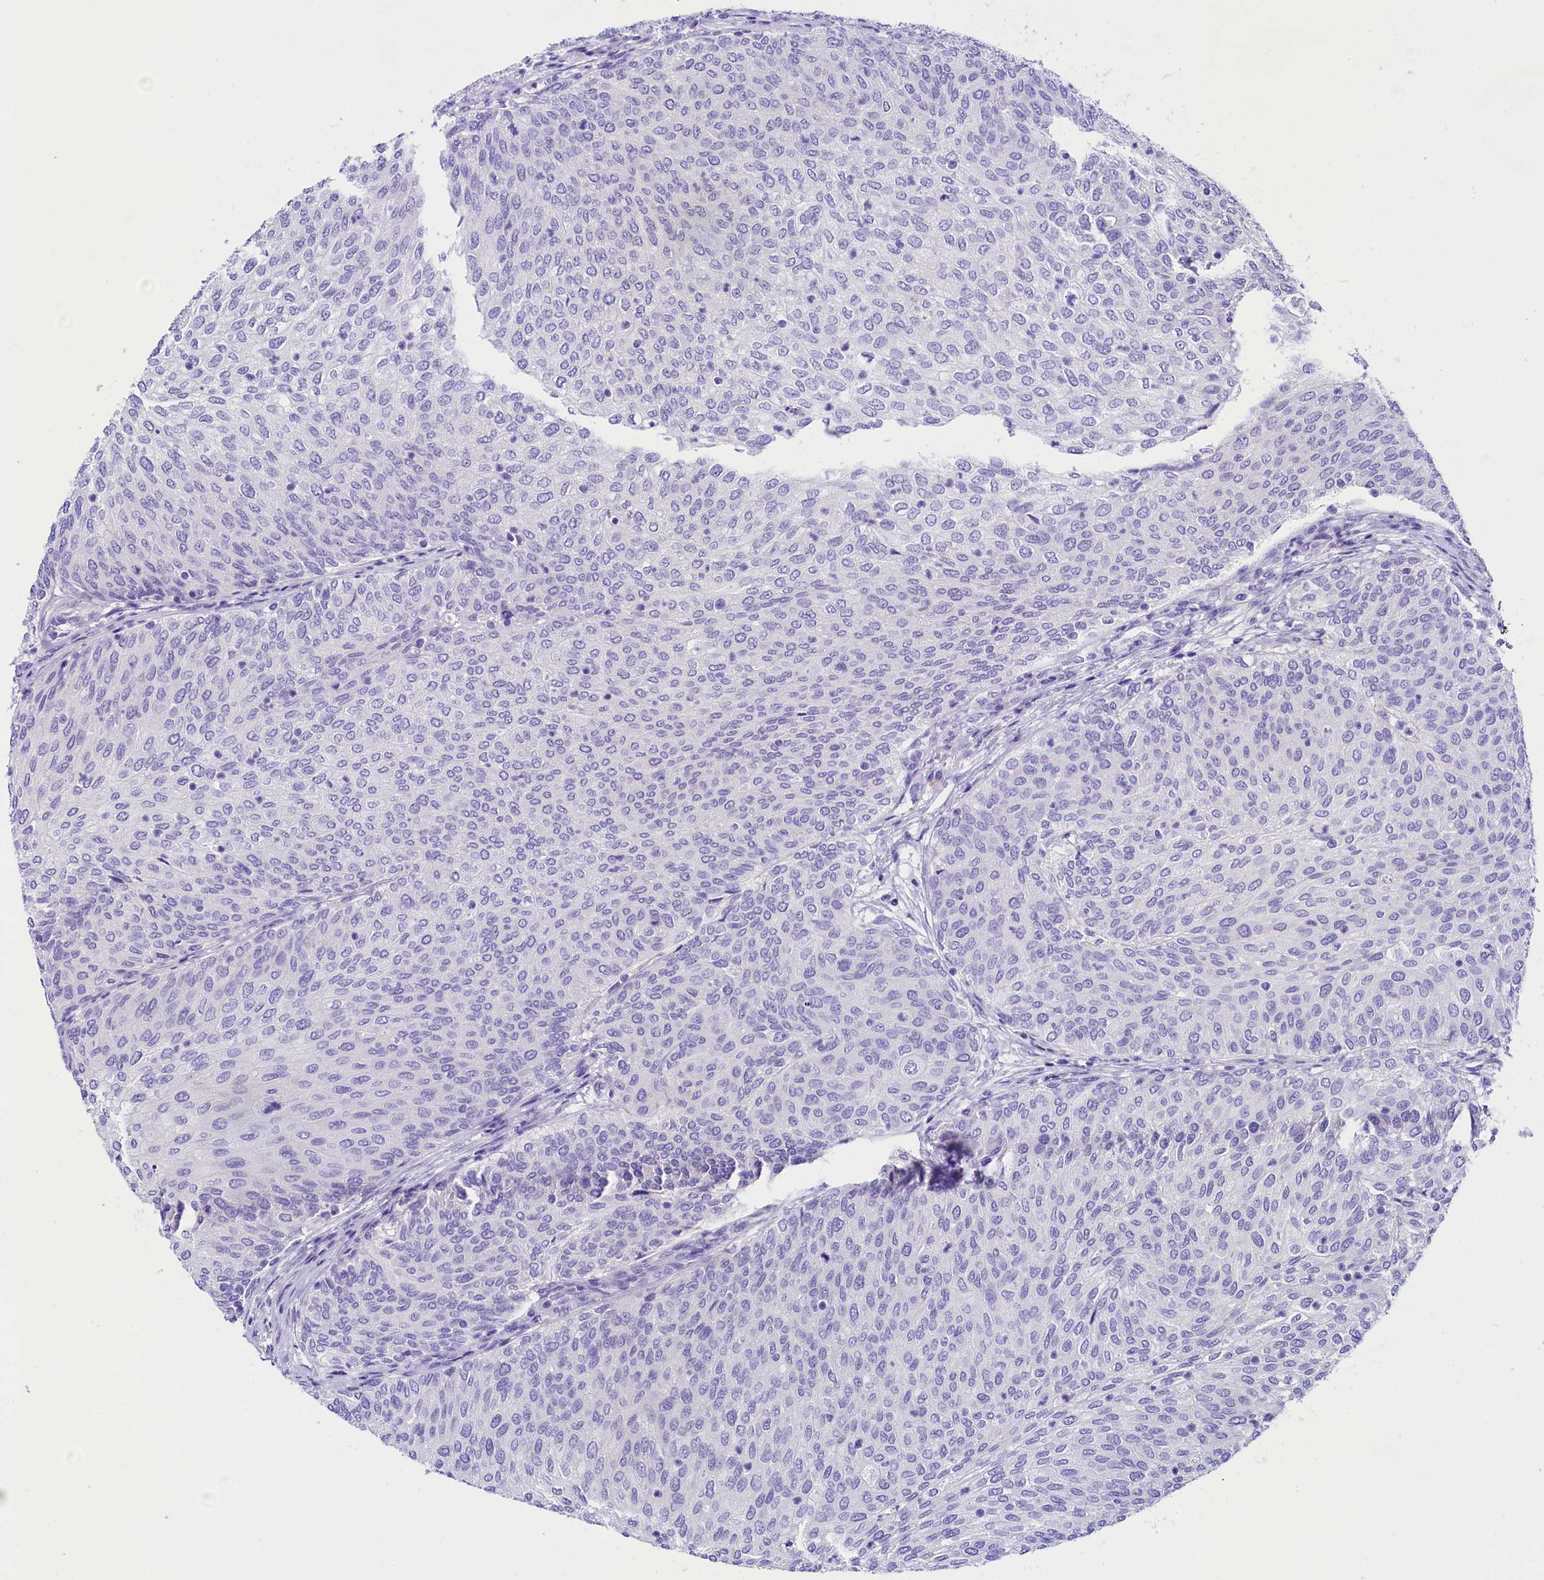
{"staining": {"intensity": "negative", "quantity": "none", "location": "none"}, "tissue": "urothelial cancer", "cell_type": "Tumor cells", "image_type": "cancer", "snomed": [{"axis": "morphology", "description": "Urothelial carcinoma, Low grade"}, {"axis": "topography", "description": "Urinary bladder"}], "caption": "DAB (3,3'-diaminobenzidine) immunohistochemical staining of urothelial cancer shows no significant staining in tumor cells.", "gene": "SKIDA1", "patient": {"sex": "female", "age": 79}}